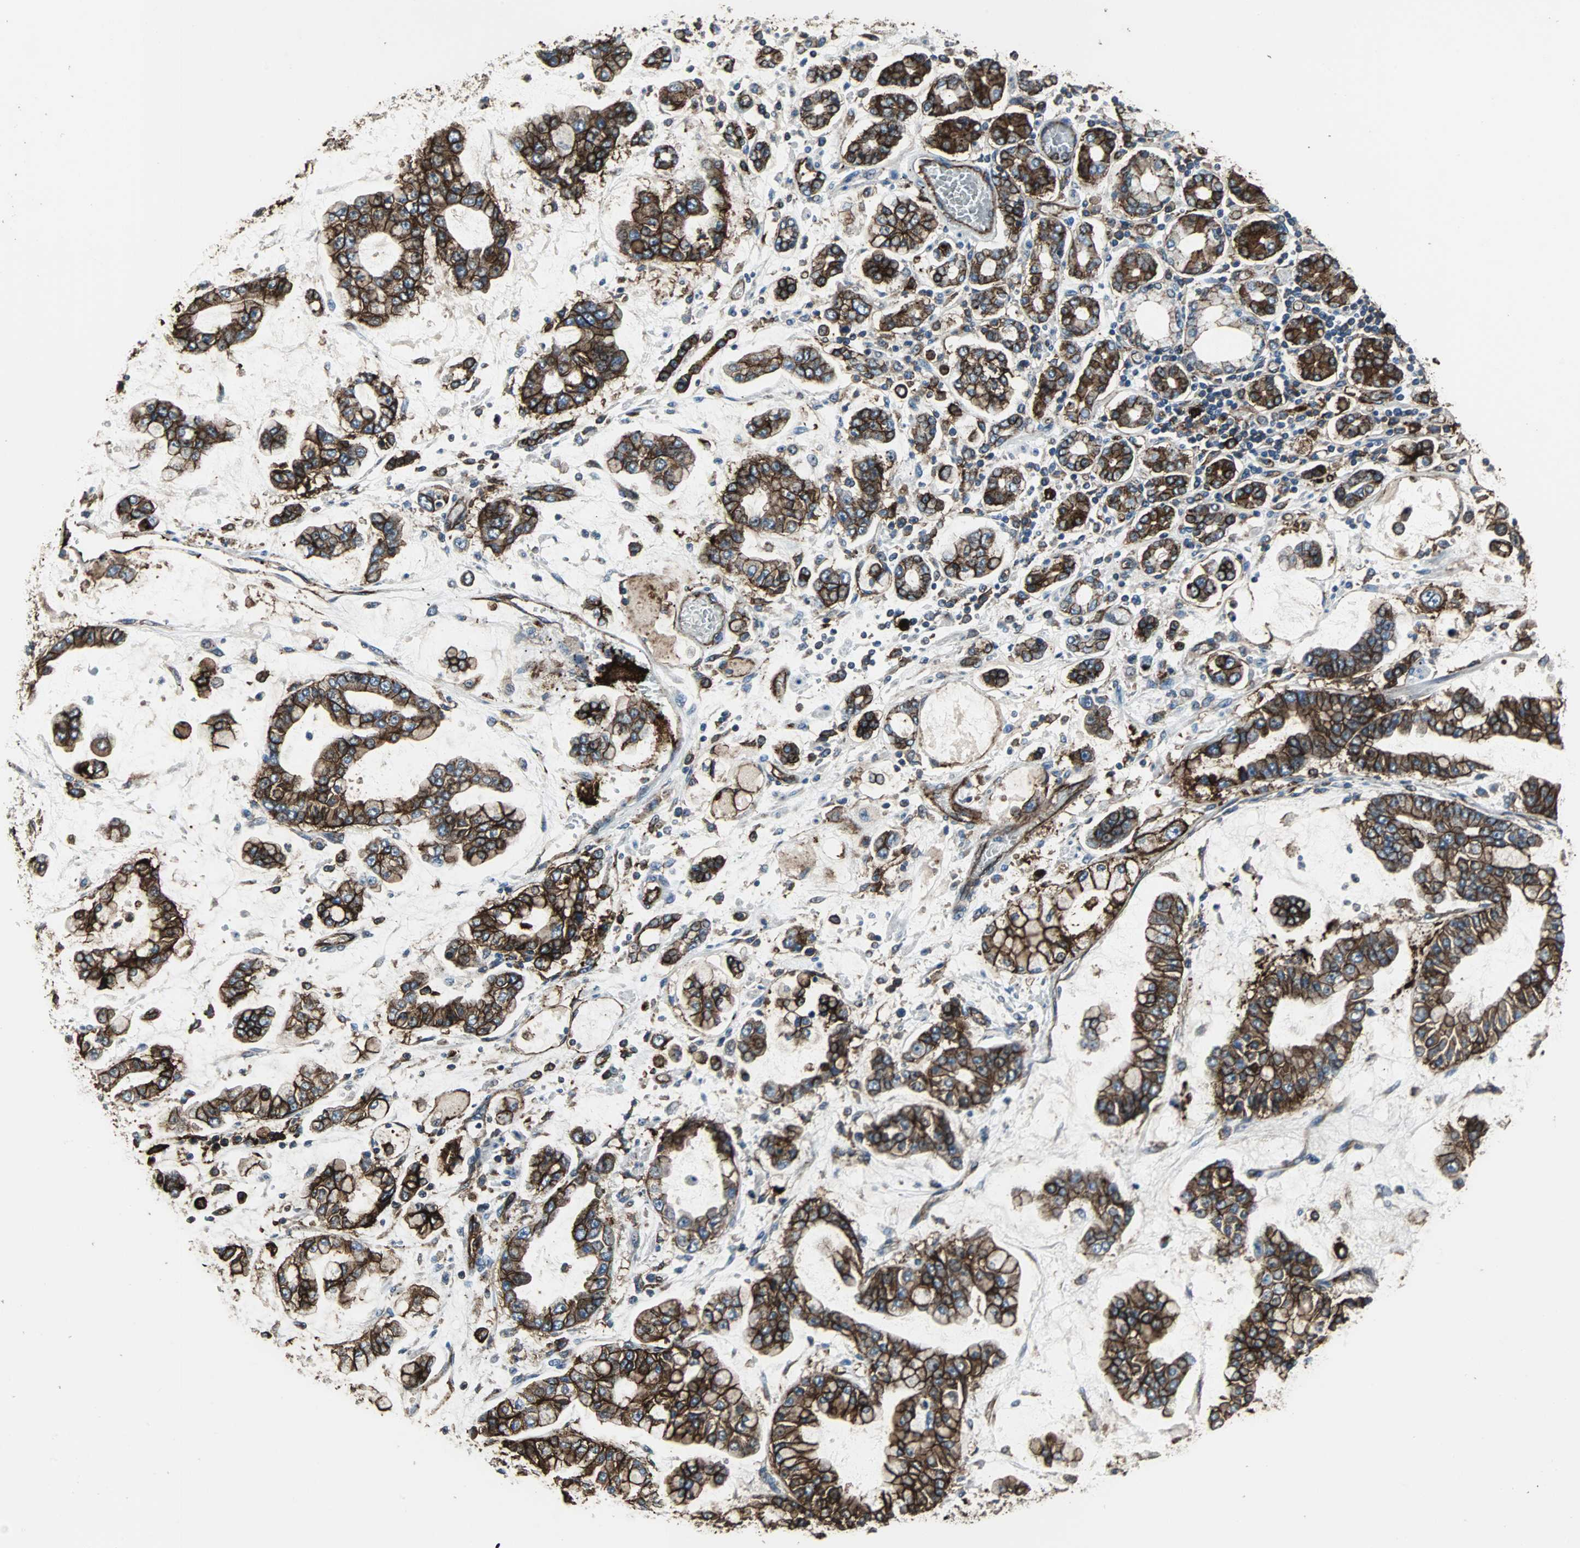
{"staining": {"intensity": "moderate", "quantity": ">75%", "location": "cytoplasmic/membranous"}, "tissue": "stomach cancer", "cell_type": "Tumor cells", "image_type": "cancer", "snomed": [{"axis": "morphology", "description": "Normal tissue, NOS"}, {"axis": "morphology", "description": "Adenocarcinoma, NOS"}, {"axis": "topography", "description": "Stomach, upper"}, {"axis": "topography", "description": "Stomach"}], "caption": "Stomach cancer stained with a protein marker demonstrates moderate staining in tumor cells.", "gene": "F11R", "patient": {"sex": "male", "age": 76}}